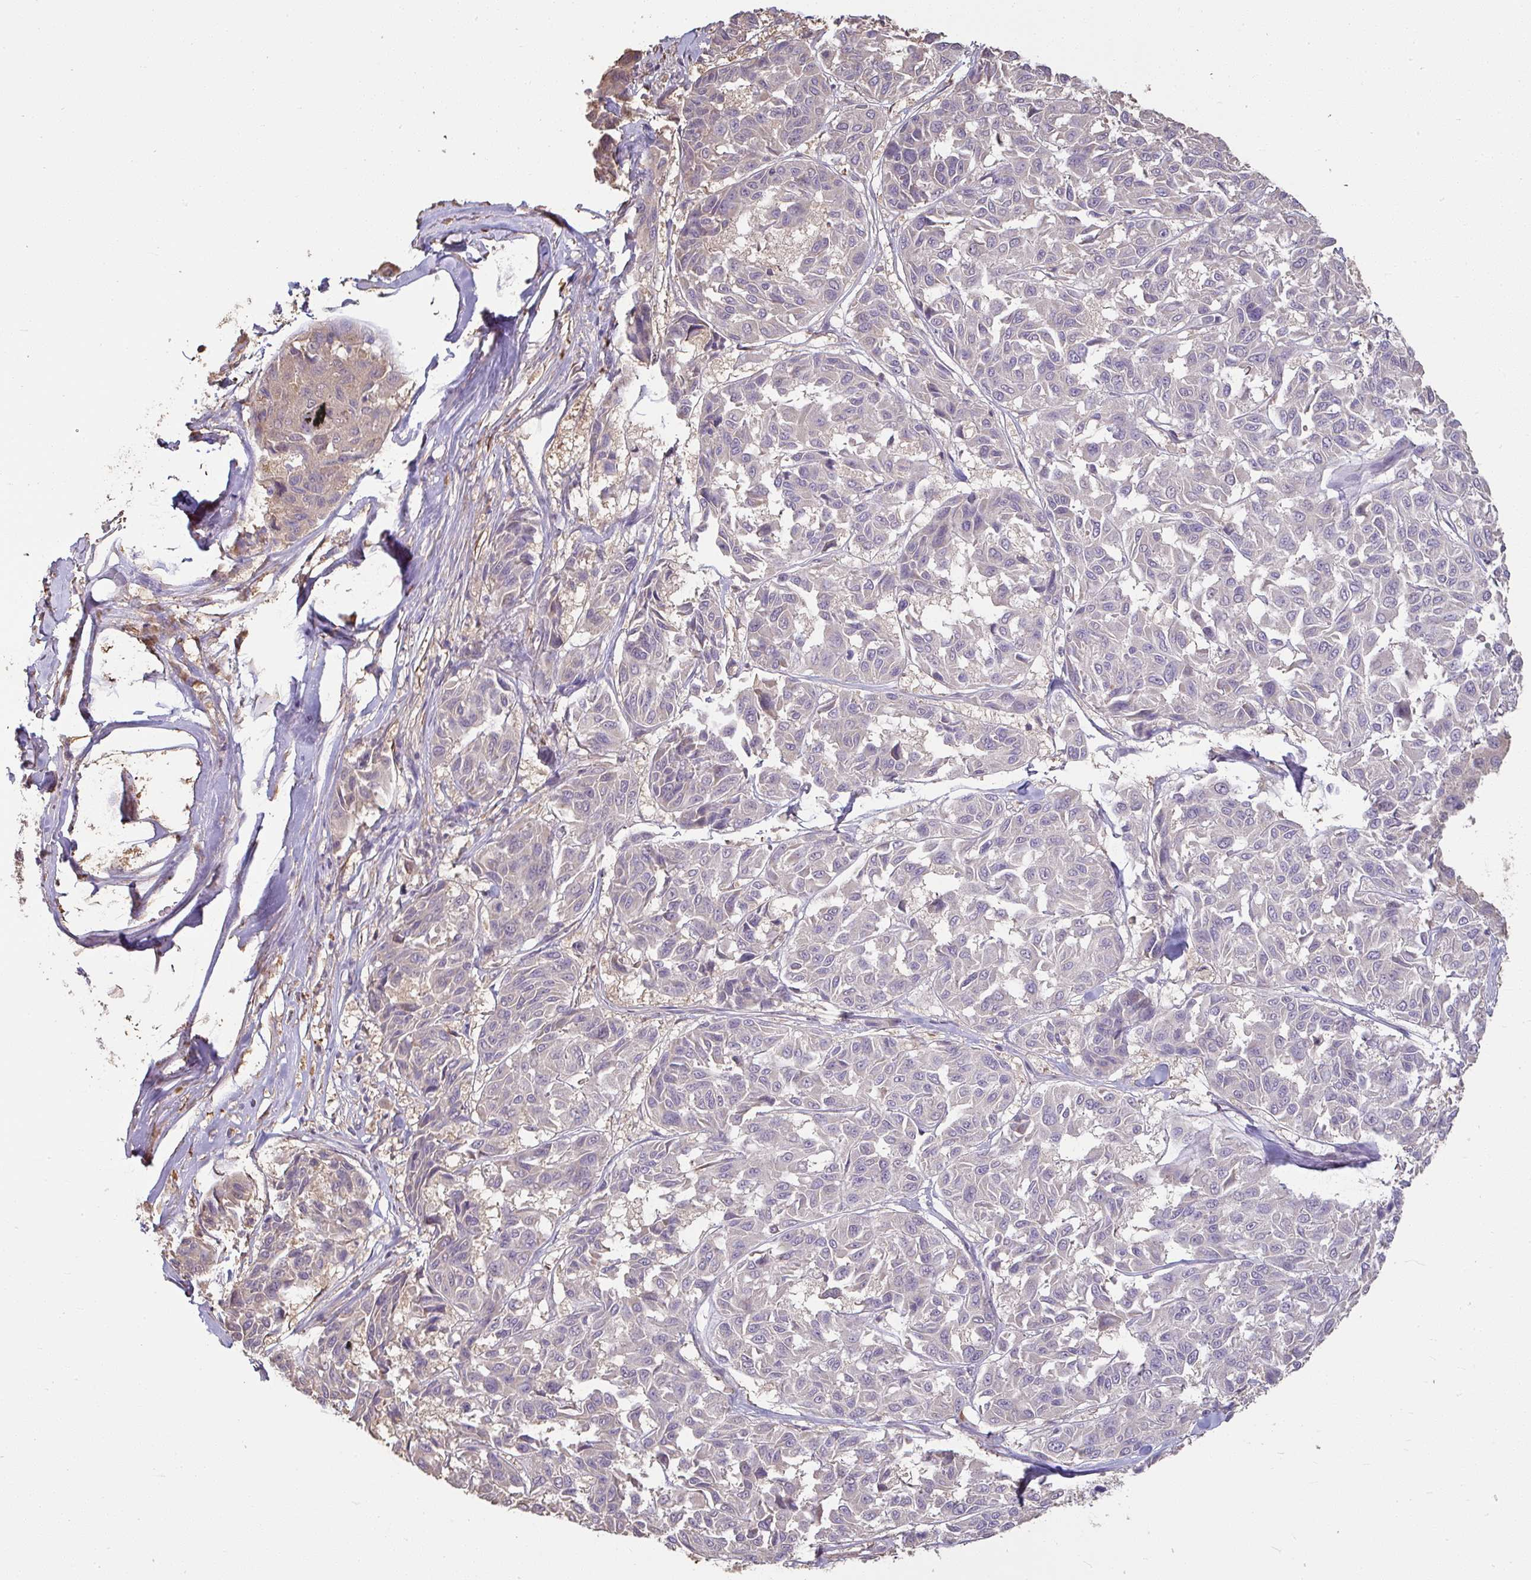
{"staining": {"intensity": "negative", "quantity": "none", "location": "none"}, "tissue": "melanoma", "cell_type": "Tumor cells", "image_type": "cancer", "snomed": [{"axis": "morphology", "description": "Malignant melanoma, NOS"}, {"axis": "topography", "description": "Skin"}], "caption": "The histopathology image reveals no significant expression in tumor cells of melanoma. Nuclei are stained in blue.", "gene": "BRINP3", "patient": {"sex": "female", "age": 66}}